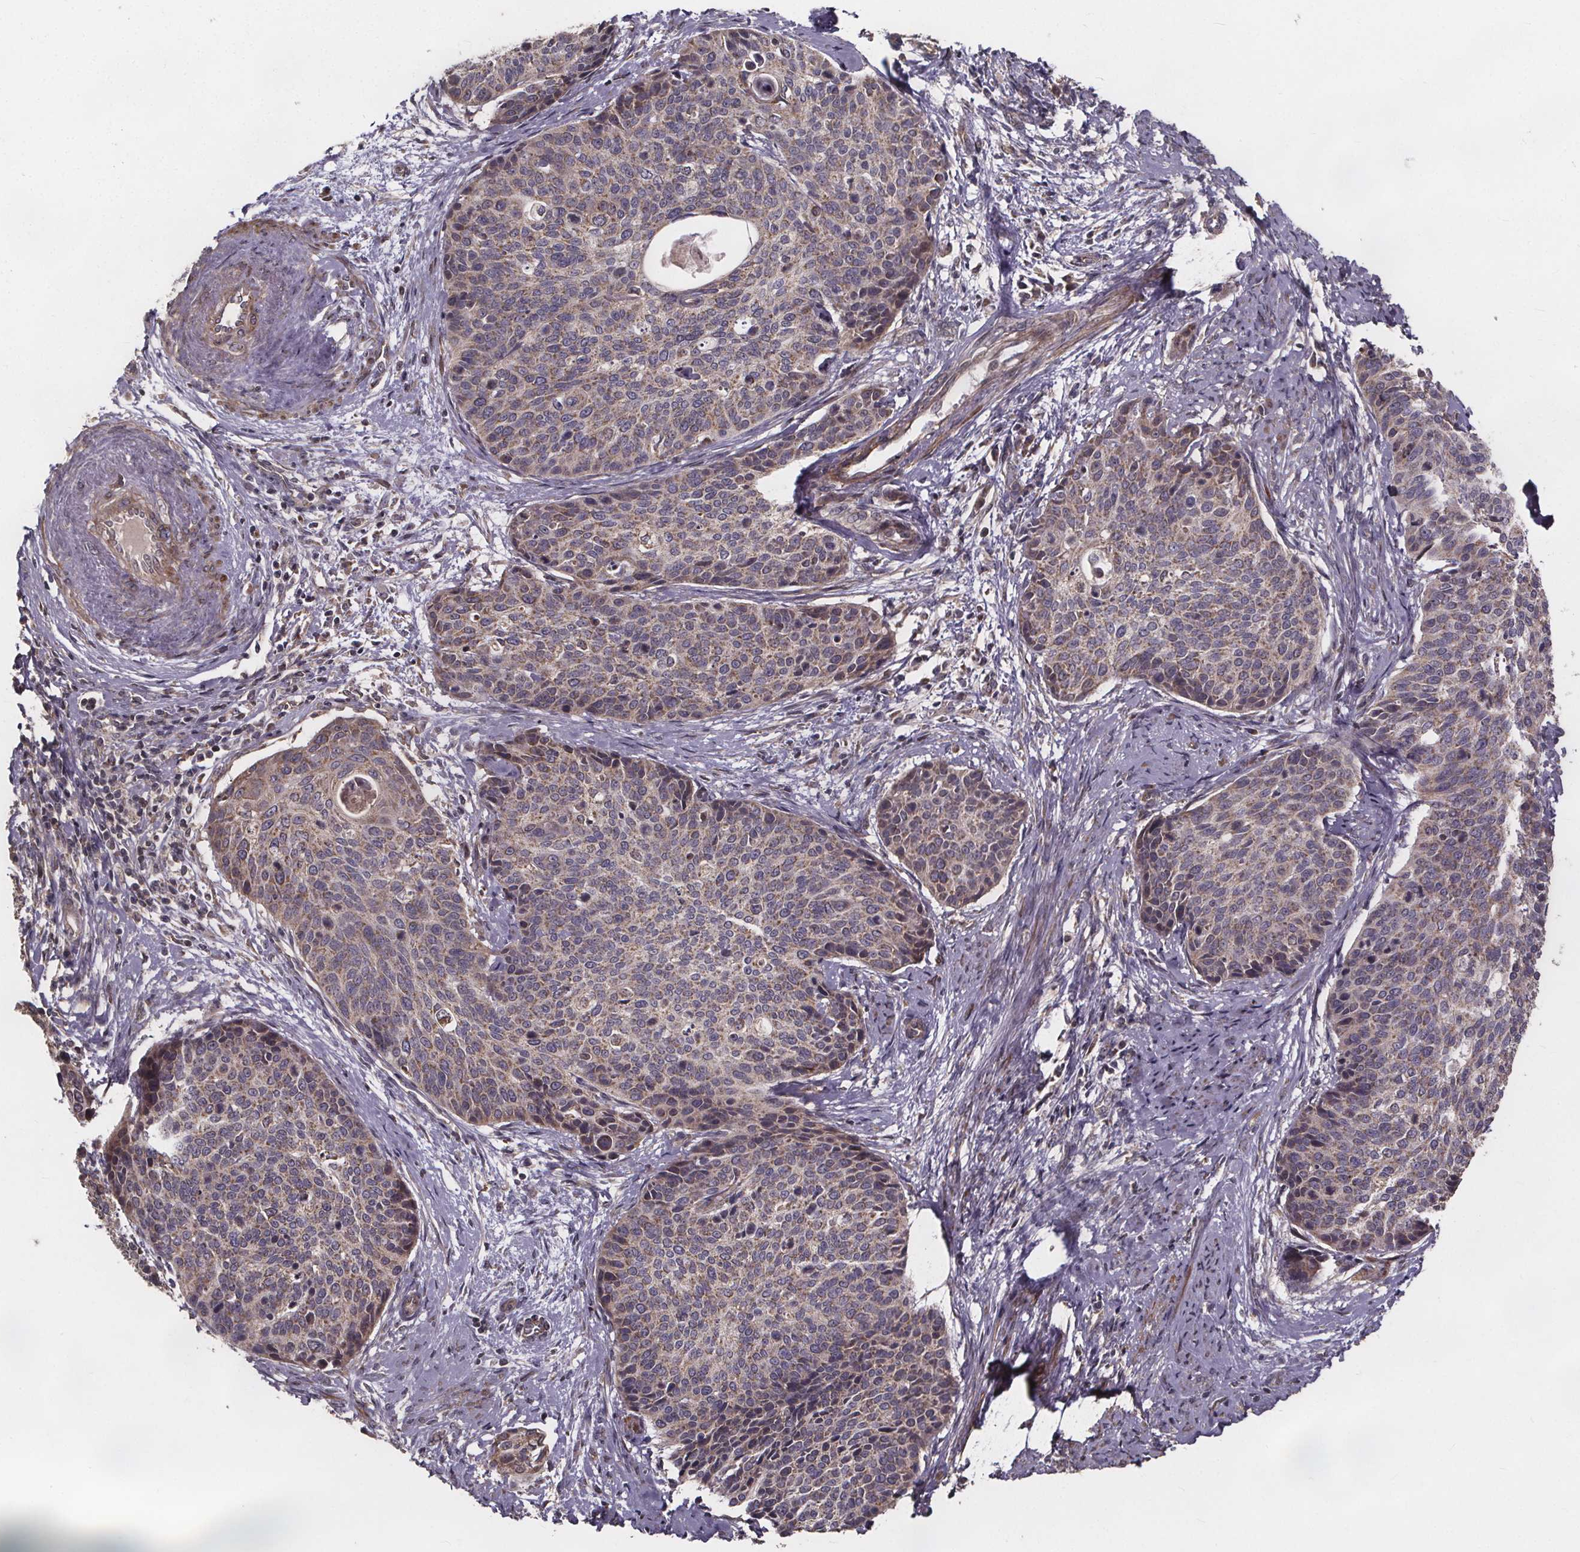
{"staining": {"intensity": "moderate", "quantity": "<25%", "location": "cytoplasmic/membranous"}, "tissue": "cervical cancer", "cell_type": "Tumor cells", "image_type": "cancer", "snomed": [{"axis": "morphology", "description": "Squamous cell carcinoma, NOS"}, {"axis": "topography", "description": "Cervix"}], "caption": "A photomicrograph of human cervical squamous cell carcinoma stained for a protein exhibits moderate cytoplasmic/membranous brown staining in tumor cells.", "gene": "YME1L1", "patient": {"sex": "female", "age": 69}}